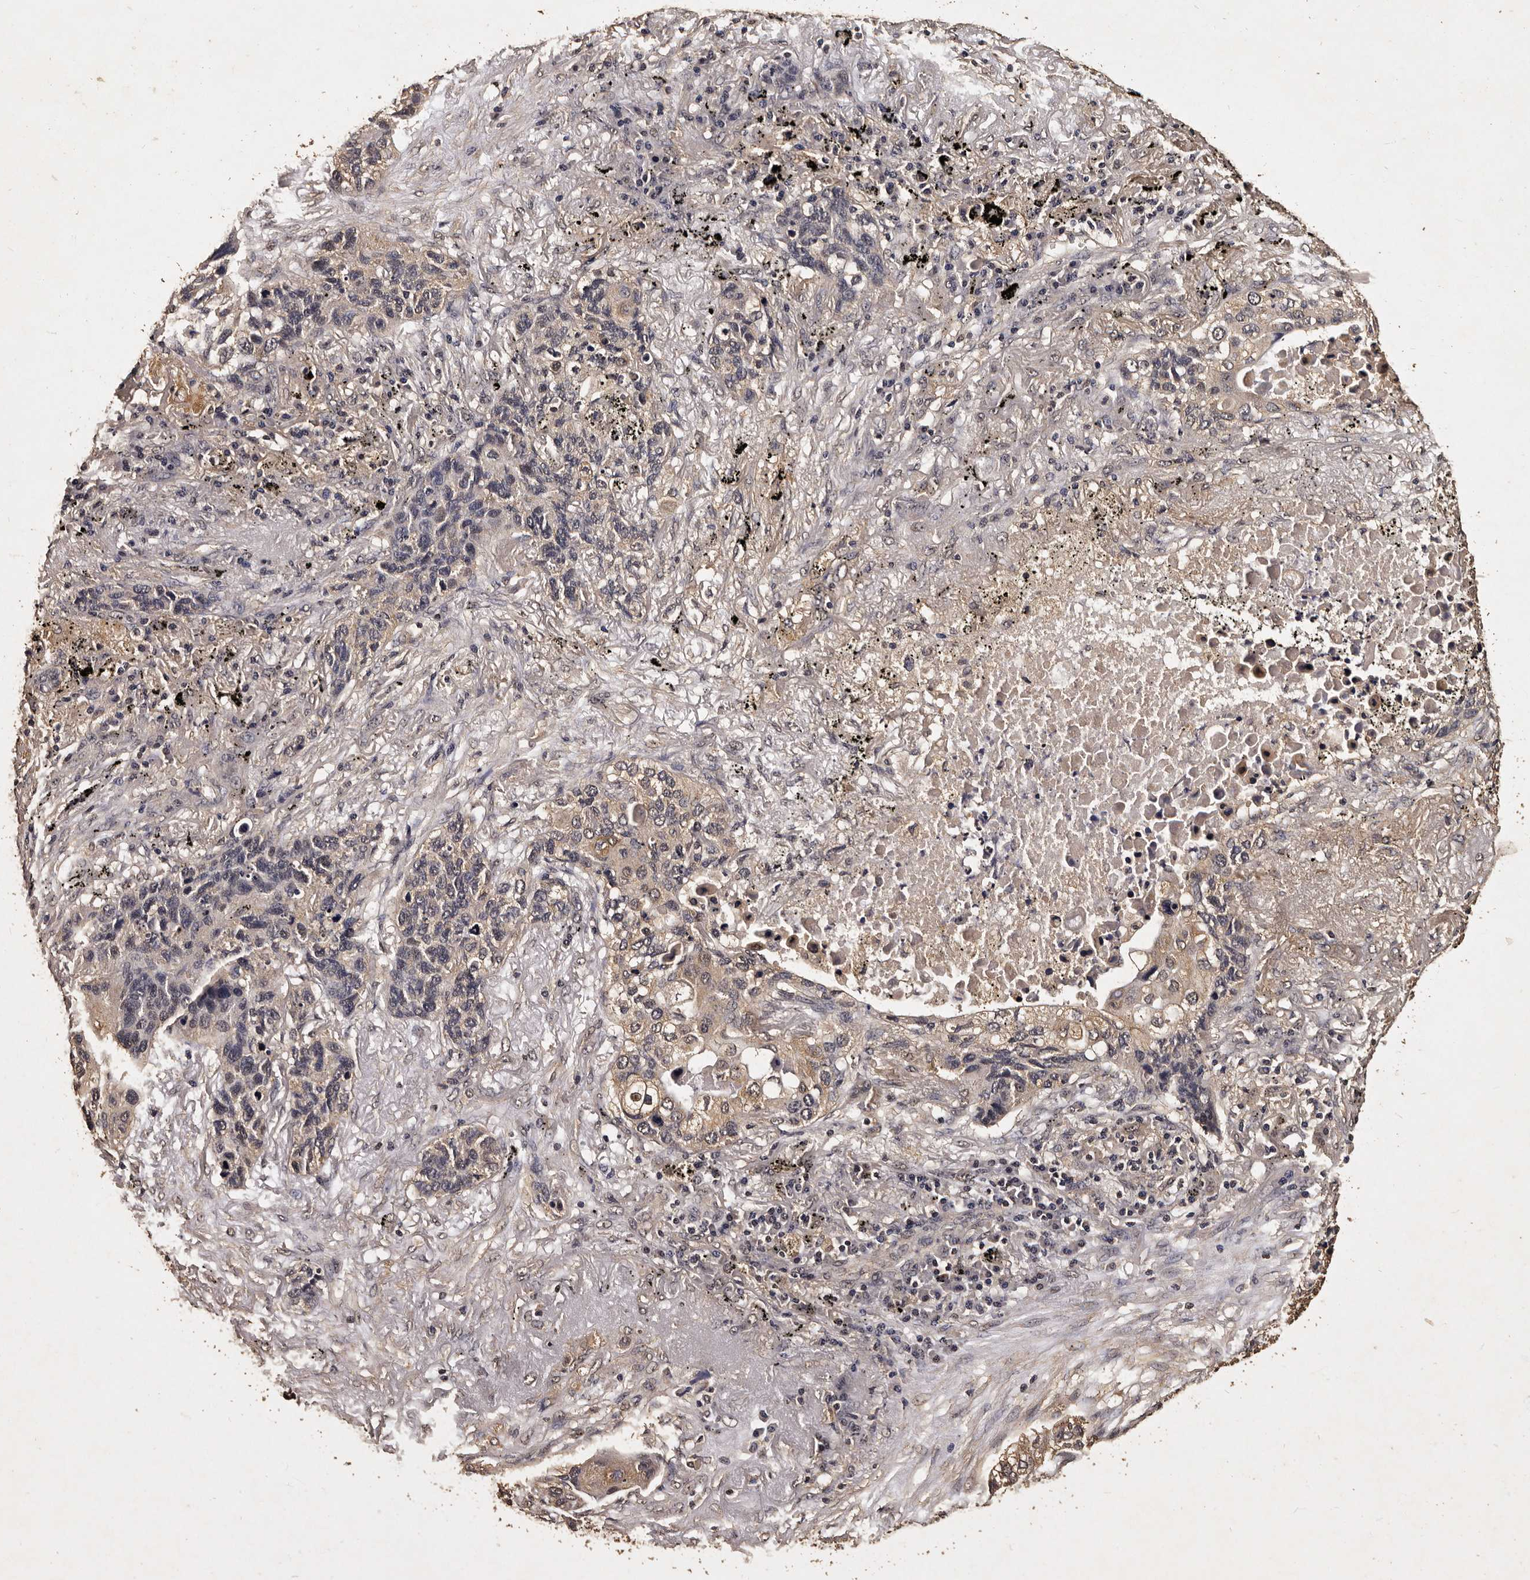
{"staining": {"intensity": "weak", "quantity": "<25%", "location": "cytoplasmic/membranous"}, "tissue": "lung cancer", "cell_type": "Tumor cells", "image_type": "cancer", "snomed": [{"axis": "morphology", "description": "Squamous cell carcinoma, NOS"}, {"axis": "topography", "description": "Lung"}], "caption": "The immunohistochemistry (IHC) image has no significant positivity in tumor cells of lung squamous cell carcinoma tissue.", "gene": "PARS2", "patient": {"sex": "female", "age": 63}}